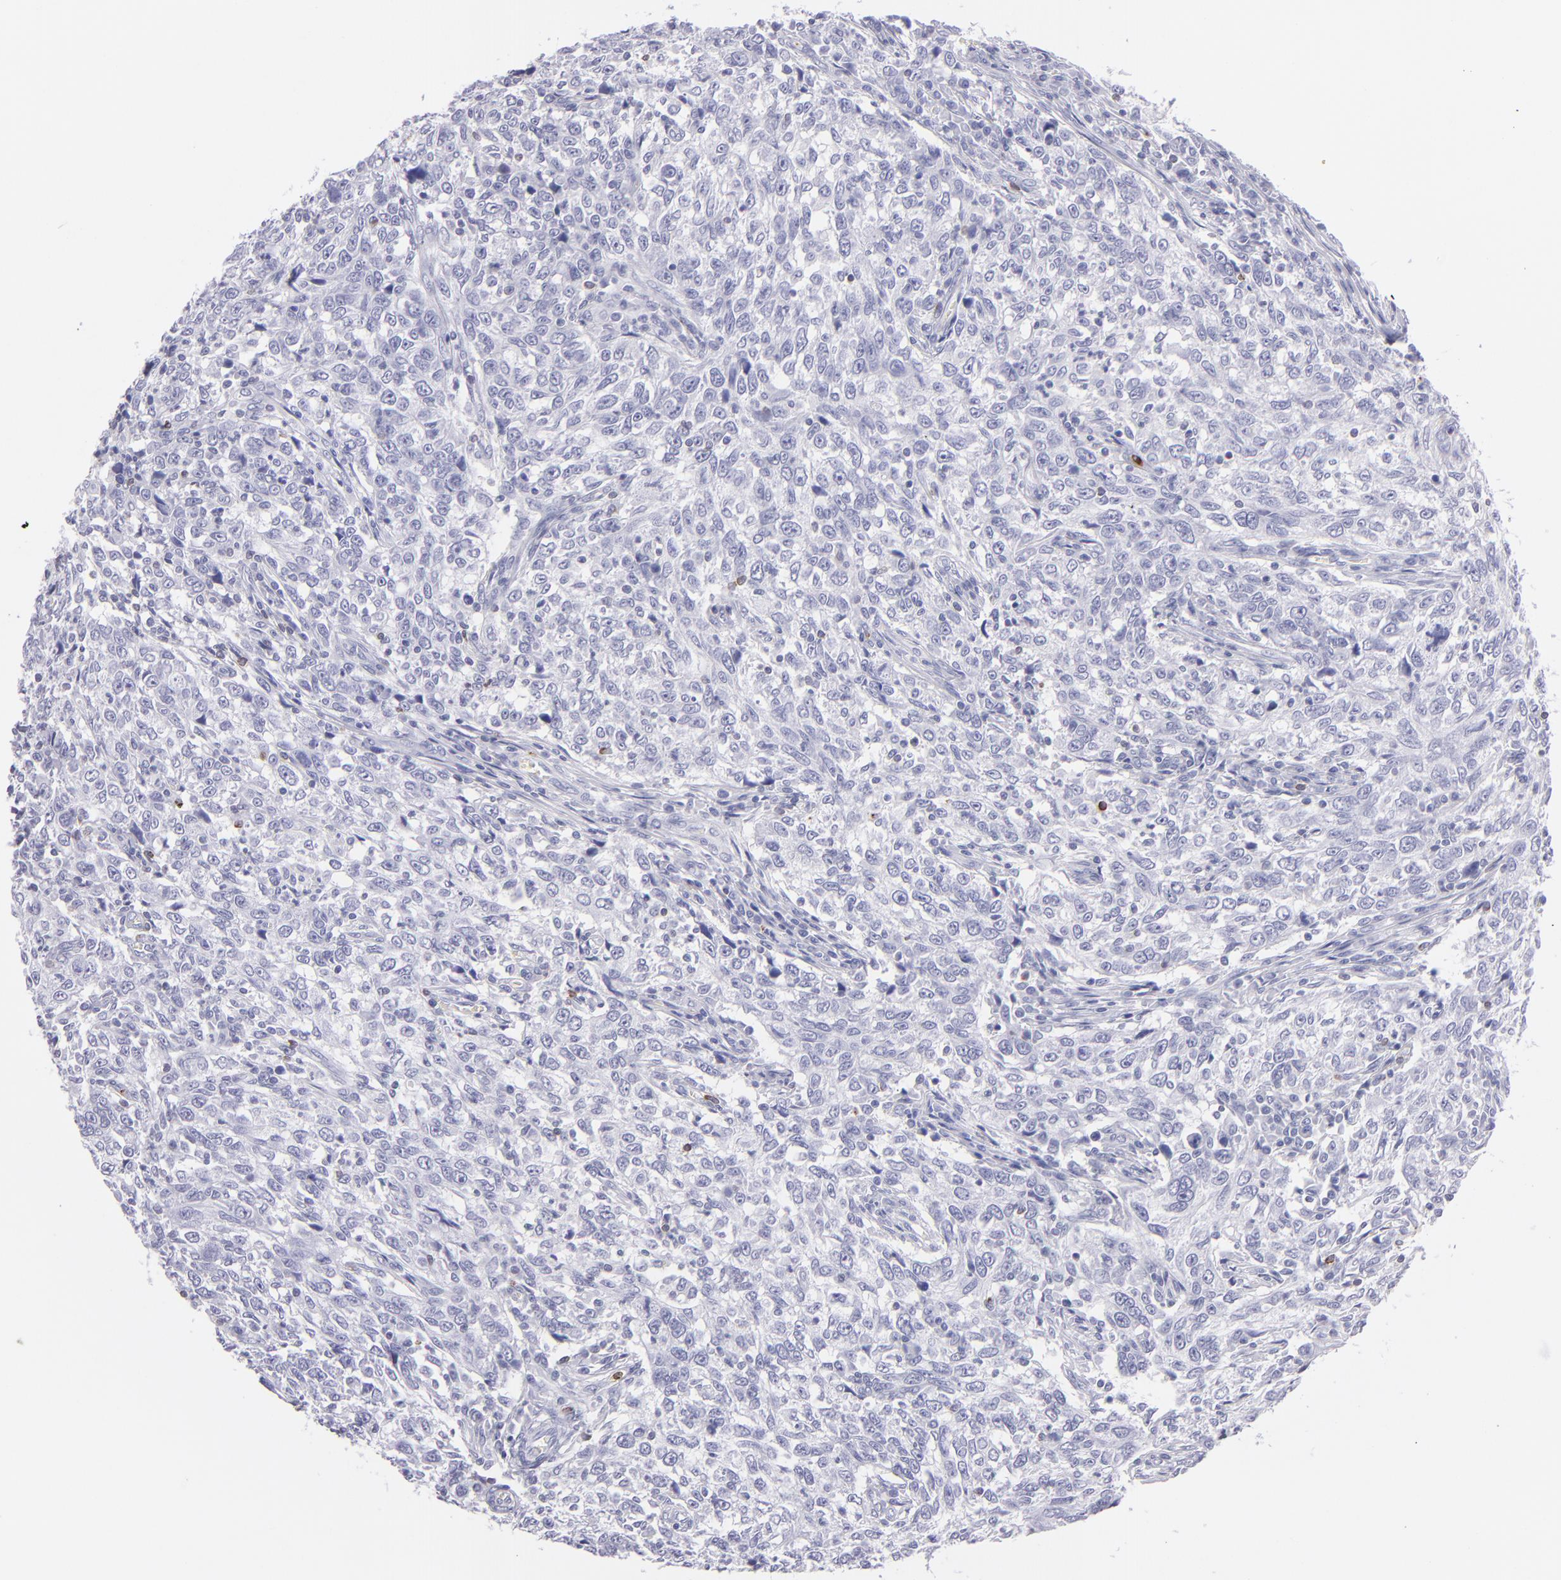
{"staining": {"intensity": "negative", "quantity": "none", "location": "none"}, "tissue": "breast cancer", "cell_type": "Tumor cells", "image_type": "cancer", "snomed": [{"axis": "morphology", "description": "Duct carcinoma"}, {"axis": "topography", "description": "Breast"}], "caption": "Image shows no protein staining in tumor cells of breast cancer (intraductal carcinoma) tissue.", "gene": "PRF1", "patient": {"sex": "female", "age": 50}}